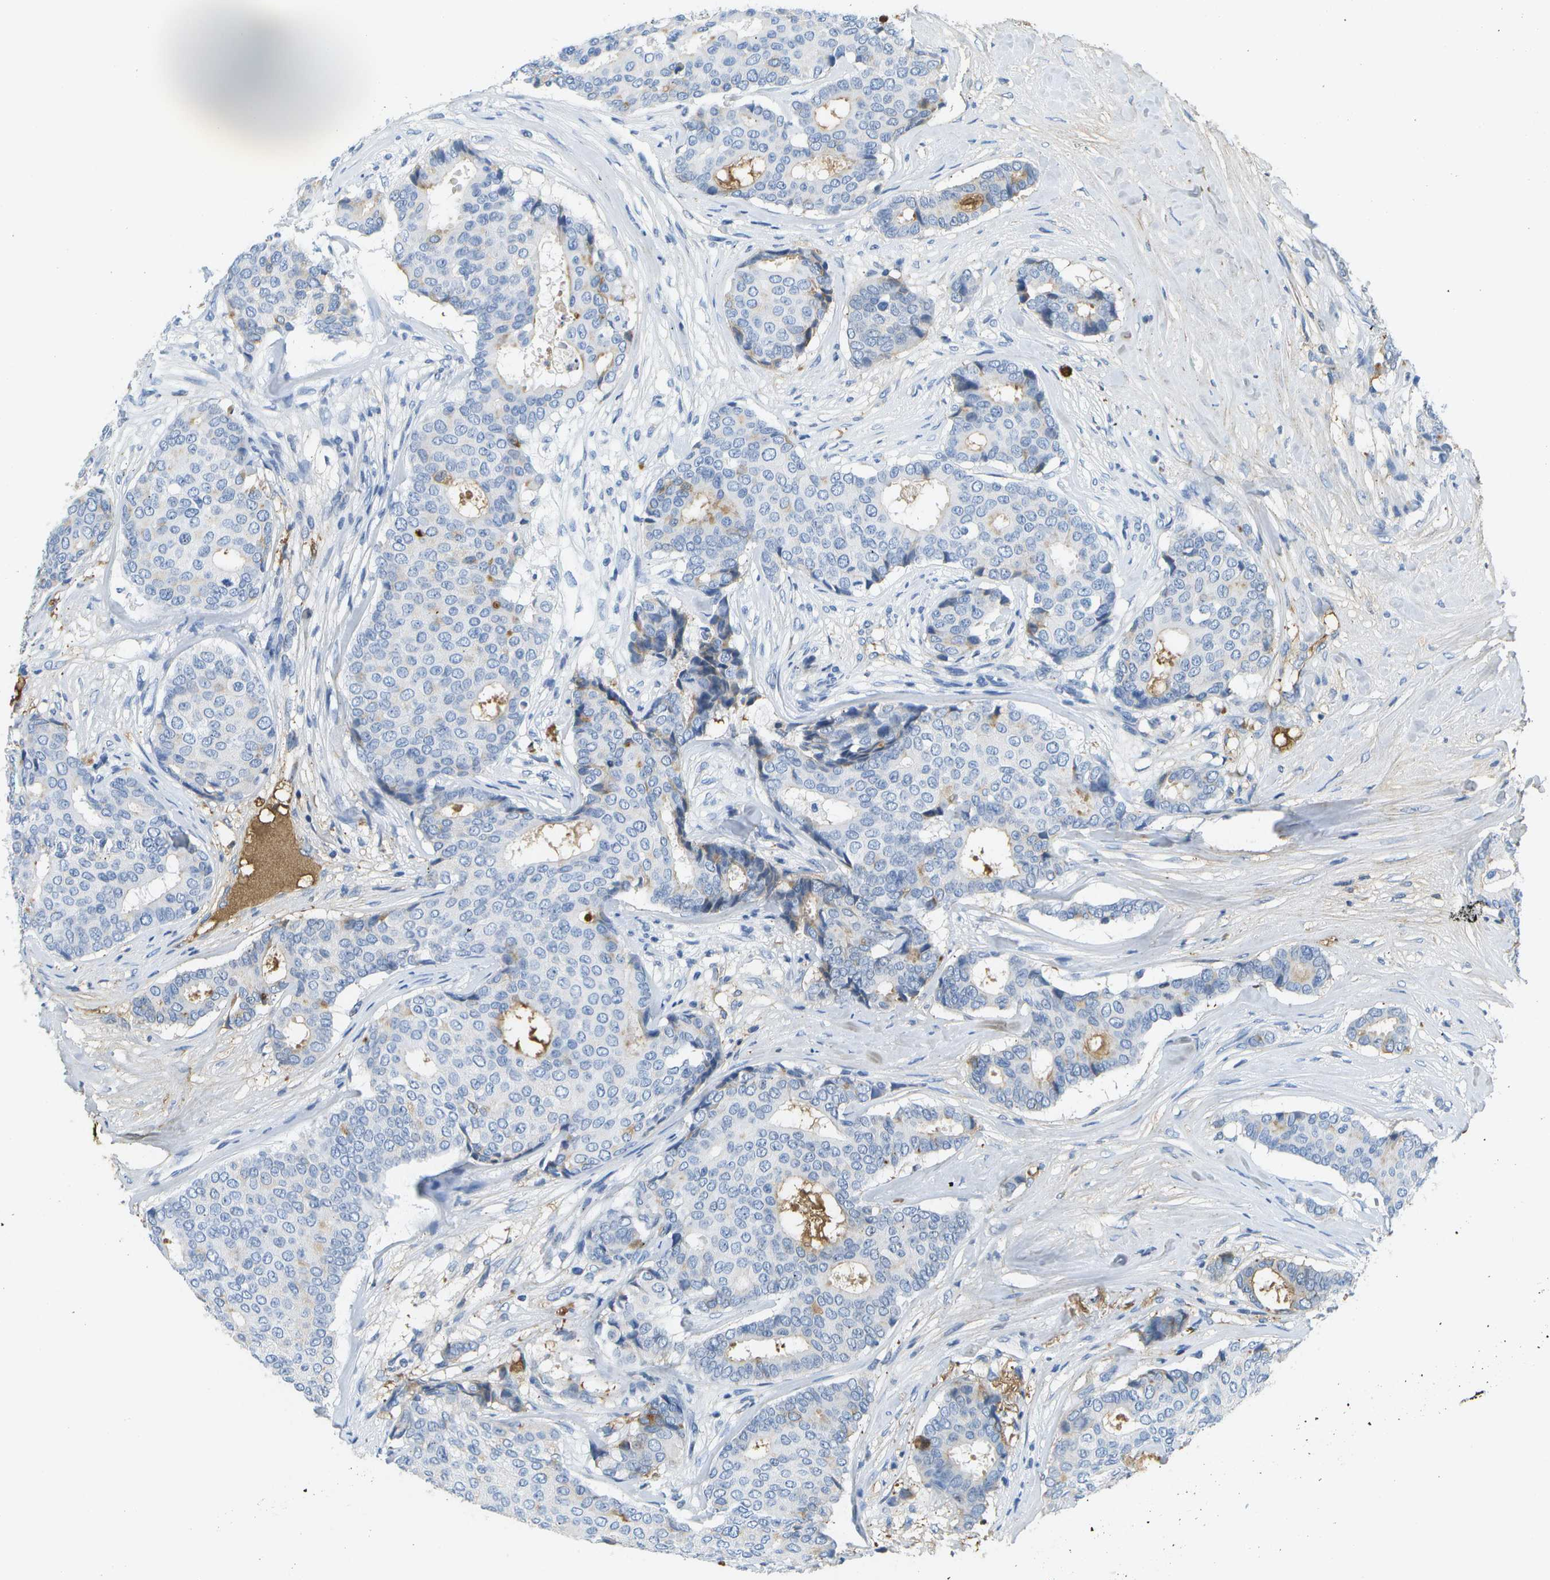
{"staining": {"intensity": "negative", "quantity": "none", "location": "none"}, "tissue": "breast cancer", "cell_type": "Tumor cells", "image_type": "cancer", "snomed": [{"axis": "morphology", "description": "Duct carcinoma"}, {"axis": "topography", "description": "Breast"}], "caption": "Breast intraductal carcinoma was stained to show a protein in brown. There is no significant positivity in tumor cells.", "gene": "SERPINA1", "patient": {"sex": "female", "age": 75}}